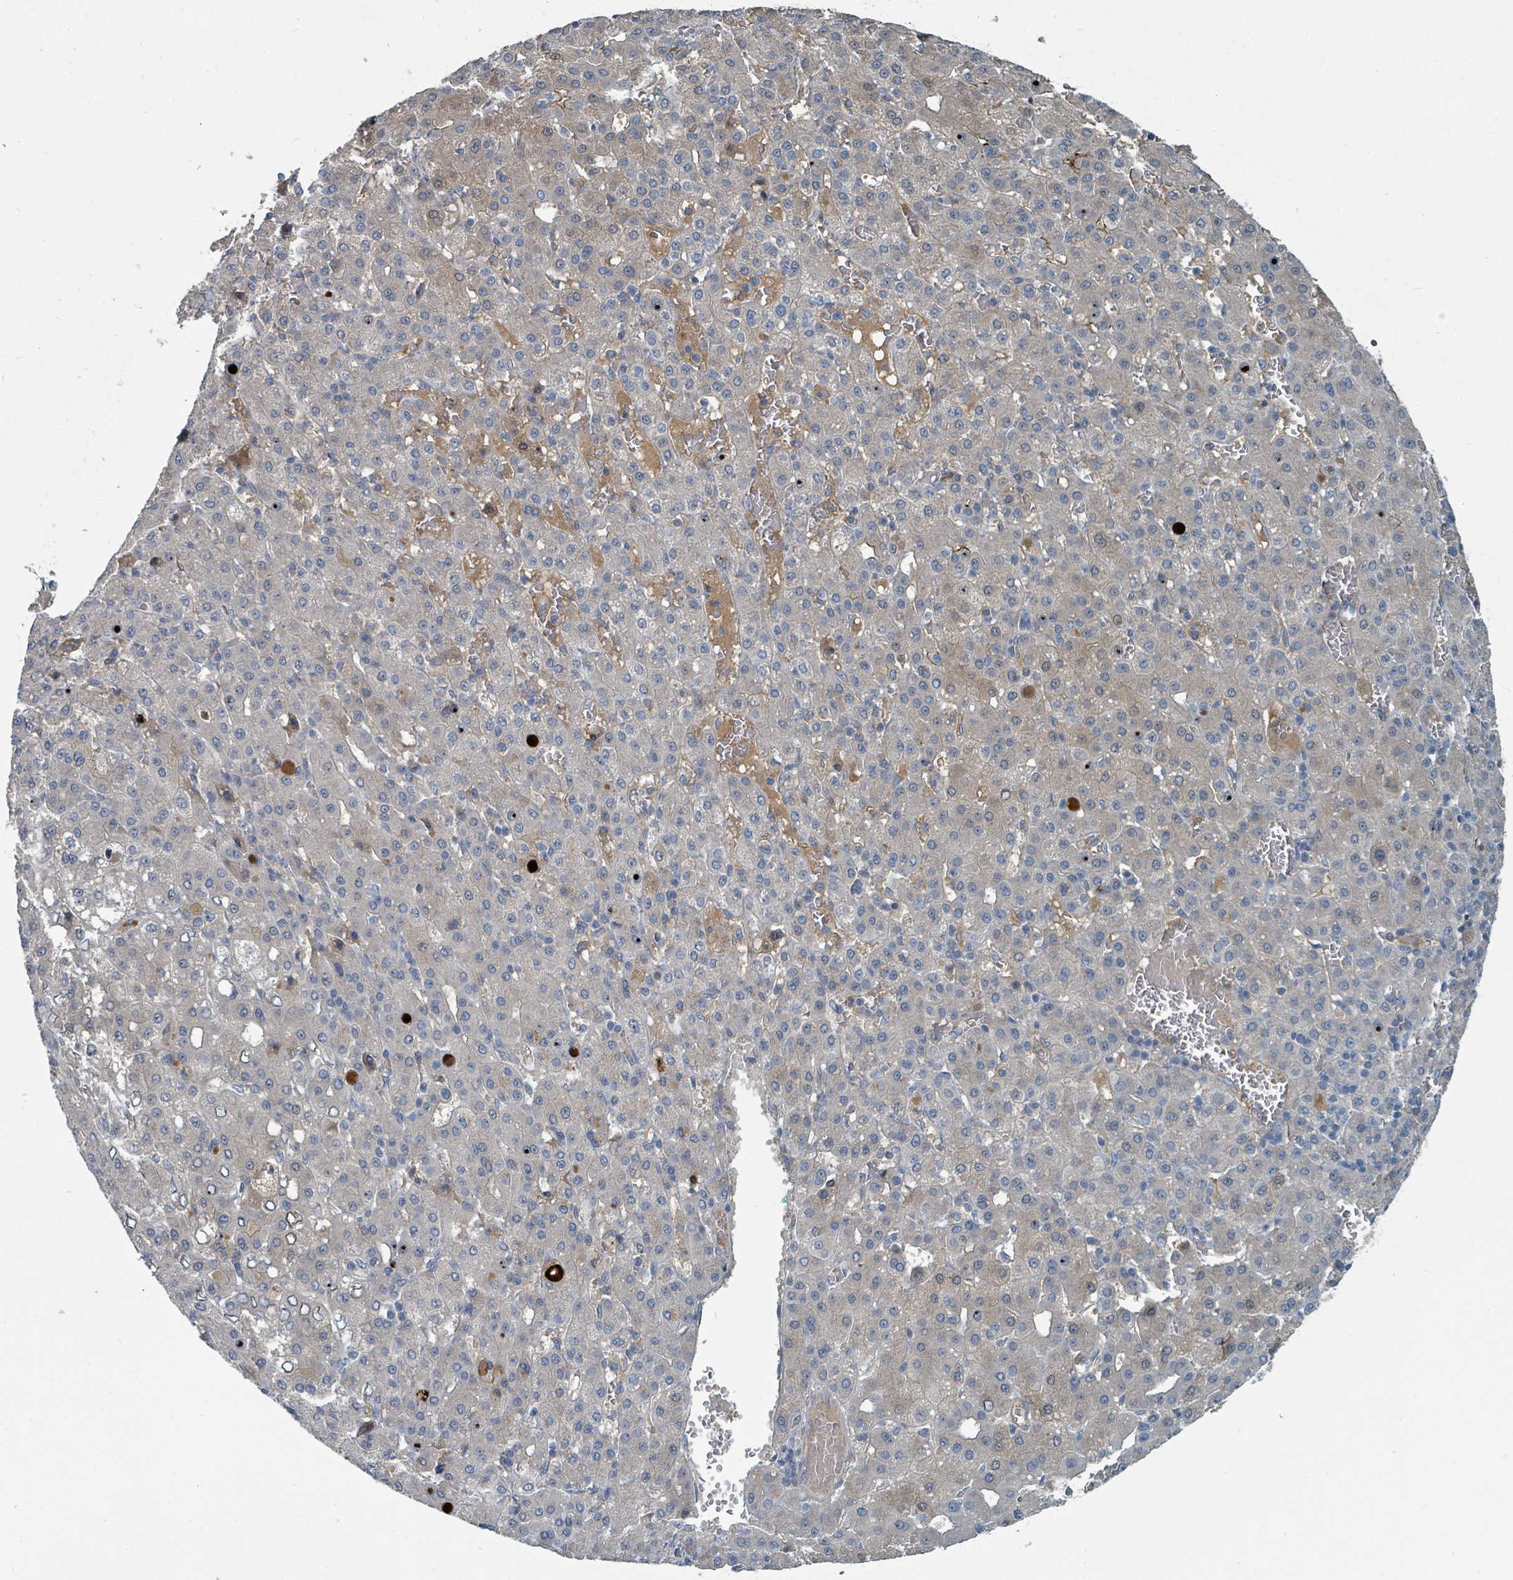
{"staining": {"intensity": "weak", "quantity": "<25%", "location": "cytoplasmic/membranous"}, "tissue": "liver cancer", "cell_type": "Tumor cells", "image_type": "cancer", "snomed": [{"axis": "morphology", "description": "Carcinoma, Hepatocellular, NOS"}, {"axis": "topography", "description": "Liver"}], "caption": "Tumor cells show no significant staining in hepatocellular carcinoma (liver).", "gene": "SLC44A5", "patient": {"sex": "male", "age": 65}}